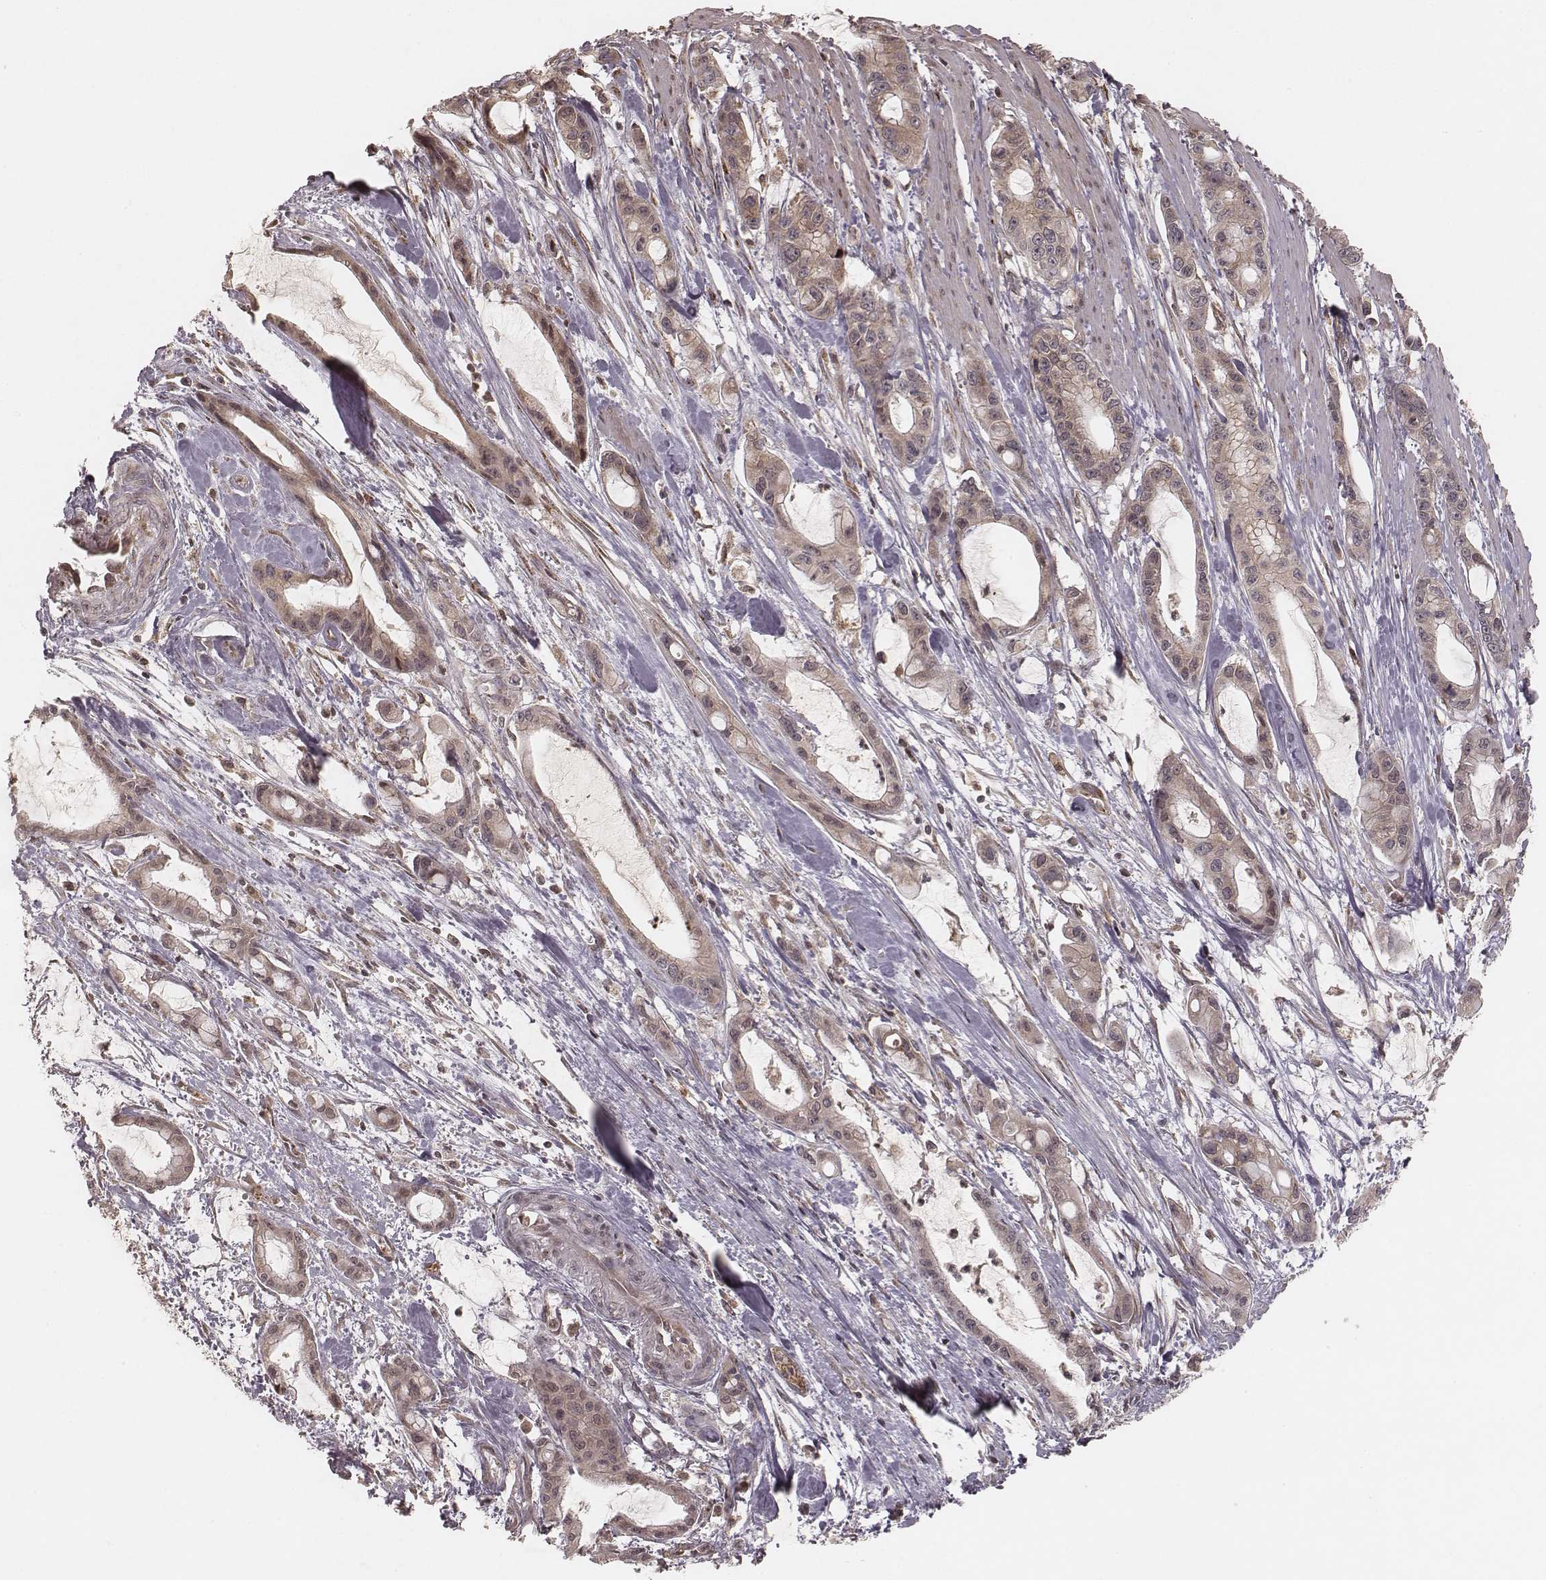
{"staining": {"intensity": "moderate", "quantity": ">75%", "location": "cytoplasmic/membranous"}, "tissue": "pancreatic cancer", "cell_type": "Tumor cells", "image_type": "cancer", "snomed": [{"axis": "morphology", "description": "Adenocarcinoma, NOS"}, {"axis": "topography", "description": "Pancreas"}], "caption": "Protein expression analysis of pancreatic cancer (adenocarcinoma) shows moderate cytoplasmic/membranous expression in about >75% of tumor cells. (IHC, brightfield microscopy, high magnification).", "gene": "MYO19", "patient": {"sex": "male", "age": 48}}